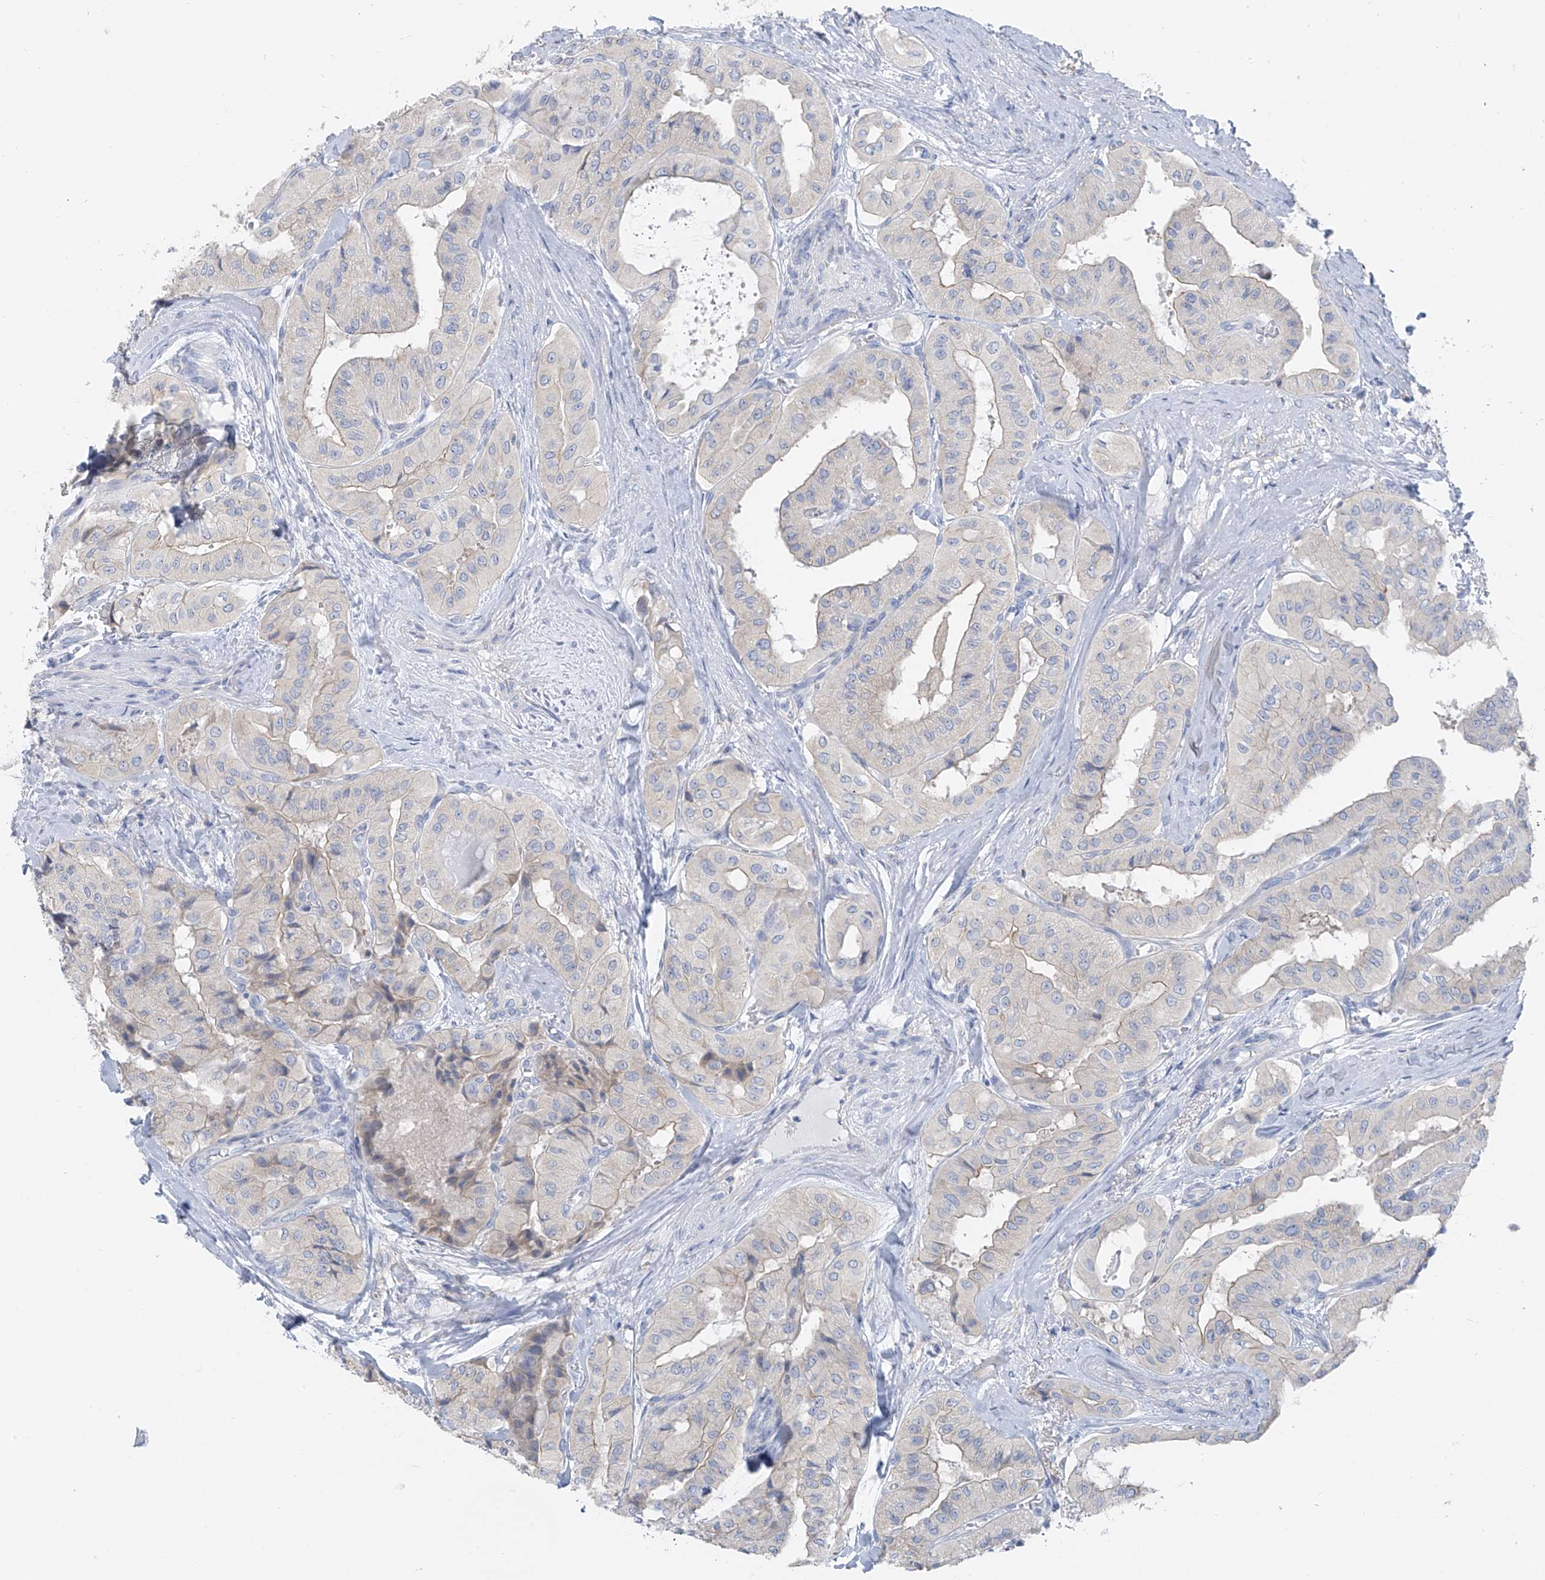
{"staining": {"intensity": "weak", "quantity": "<25%", "location": "cytoplasmic/membranous"}, "tissue": "thyroid cancer", "cell_type": "Tumor cells", "image_type": "cancer", "snomed": [{"axis": "morphology", "description": "Papillary adenocarcinoma, NOS"}, {"axis": "topography", "description": "Thyroid gland"}], "caption": "There is no significant staining in tumor cells of thyroid cancer (papillary adenocarcinoma). Brightfield microscopy of IHC stained with DAB (3,3'-diaminobenzidine) (brown) and hematoxylin (blue), captured at high magnification.", "gene": "POMGNT2", "patient": {"sex": "female", "age": 59}}